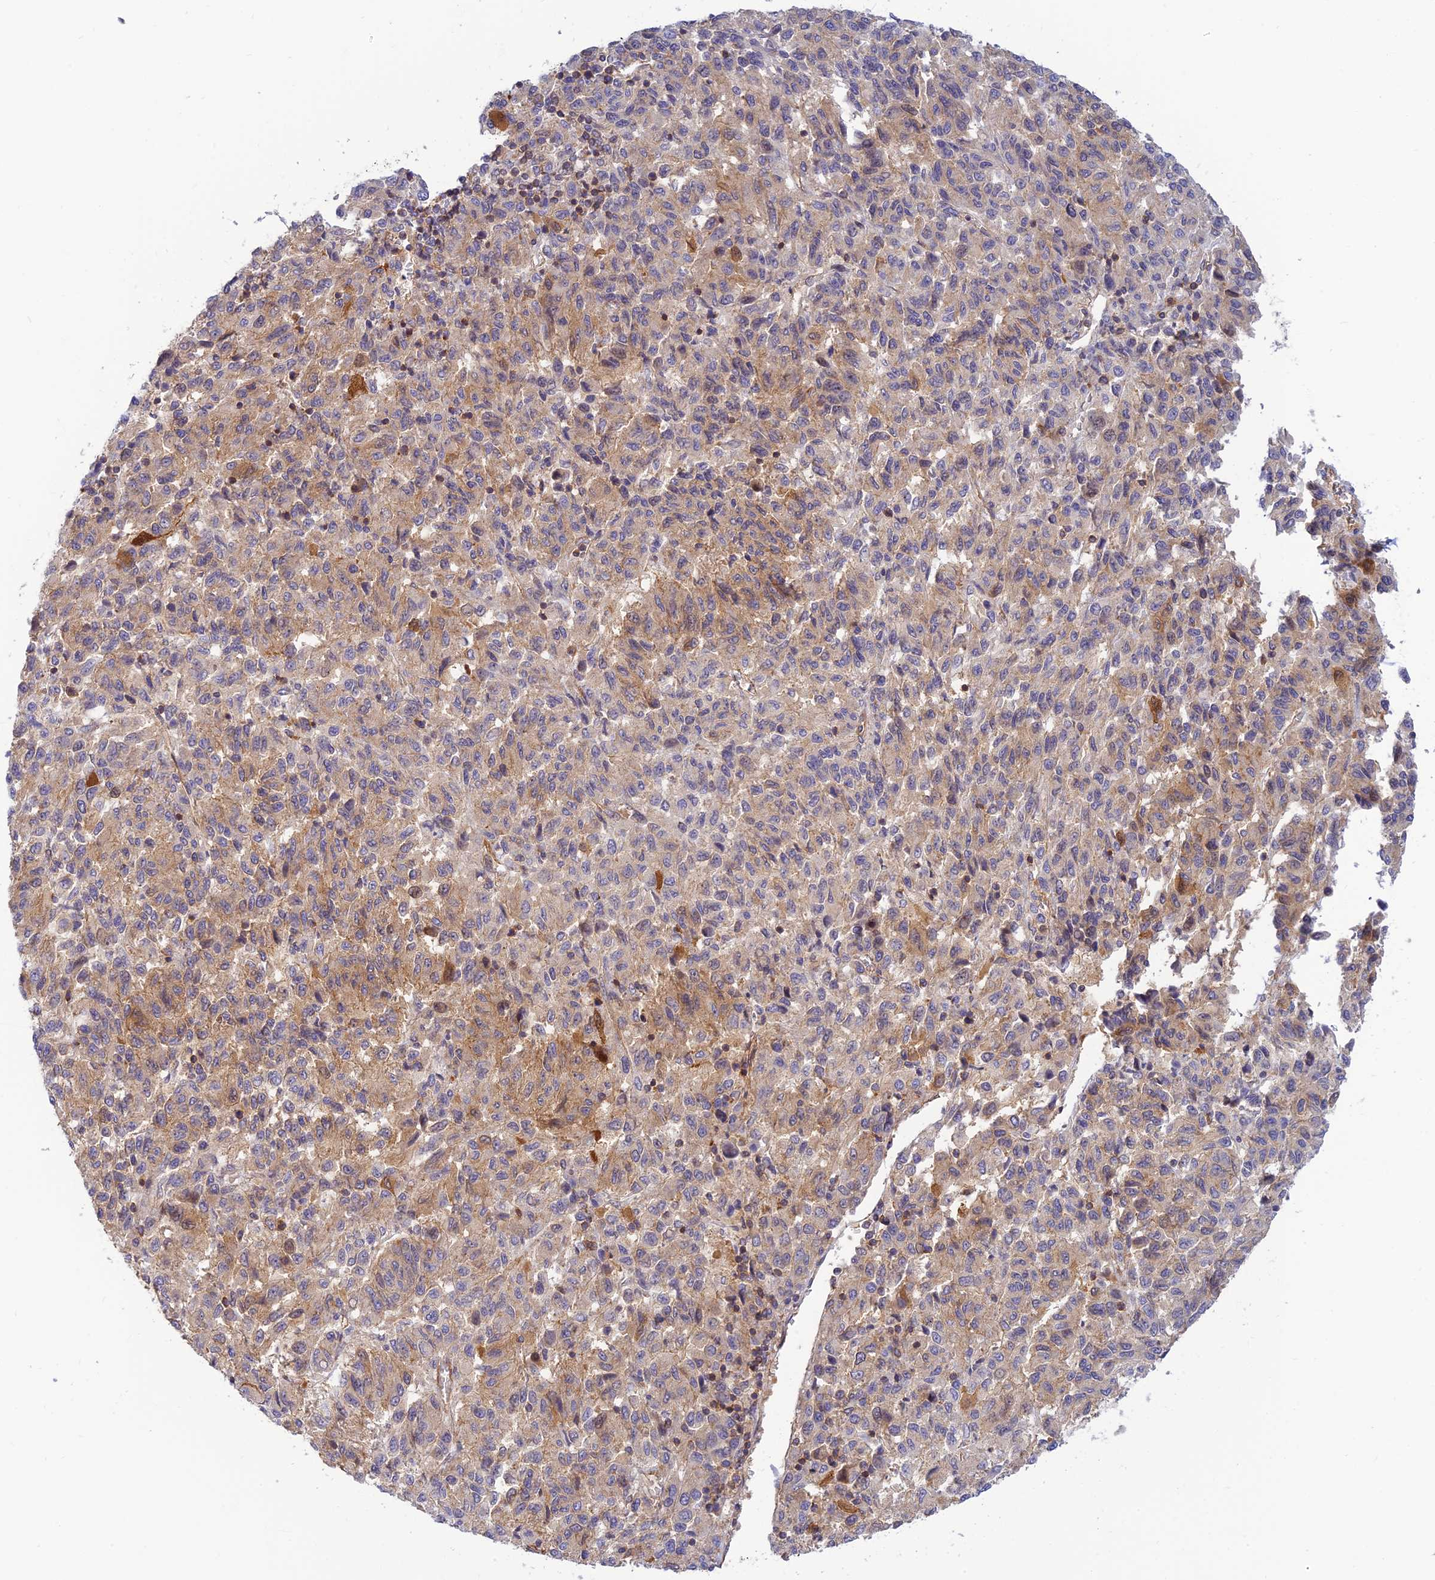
{"staining": {"intensity": "moderate", "quantity": ">75%", "location": "cytoplasmic/membranous"}, "tissue": "melanoma", "cell_type": "Tumor cells", "image_type": "cancer", "snomed": [{"axis": "morphology", "description": "Malignant melanoma, Metastatic site"}, {"axis": "topography", "description": "Lung"}], "caption": "Protein positivity by immunohistochemistry (IHC) reveals moderate cytoplasmic/membranous expression in approximately >75% of tumor cells in malignant melanoma (metastatic site).", "gene": "PPP1R12C", "patient": {"sex": "male", "age": 64}}